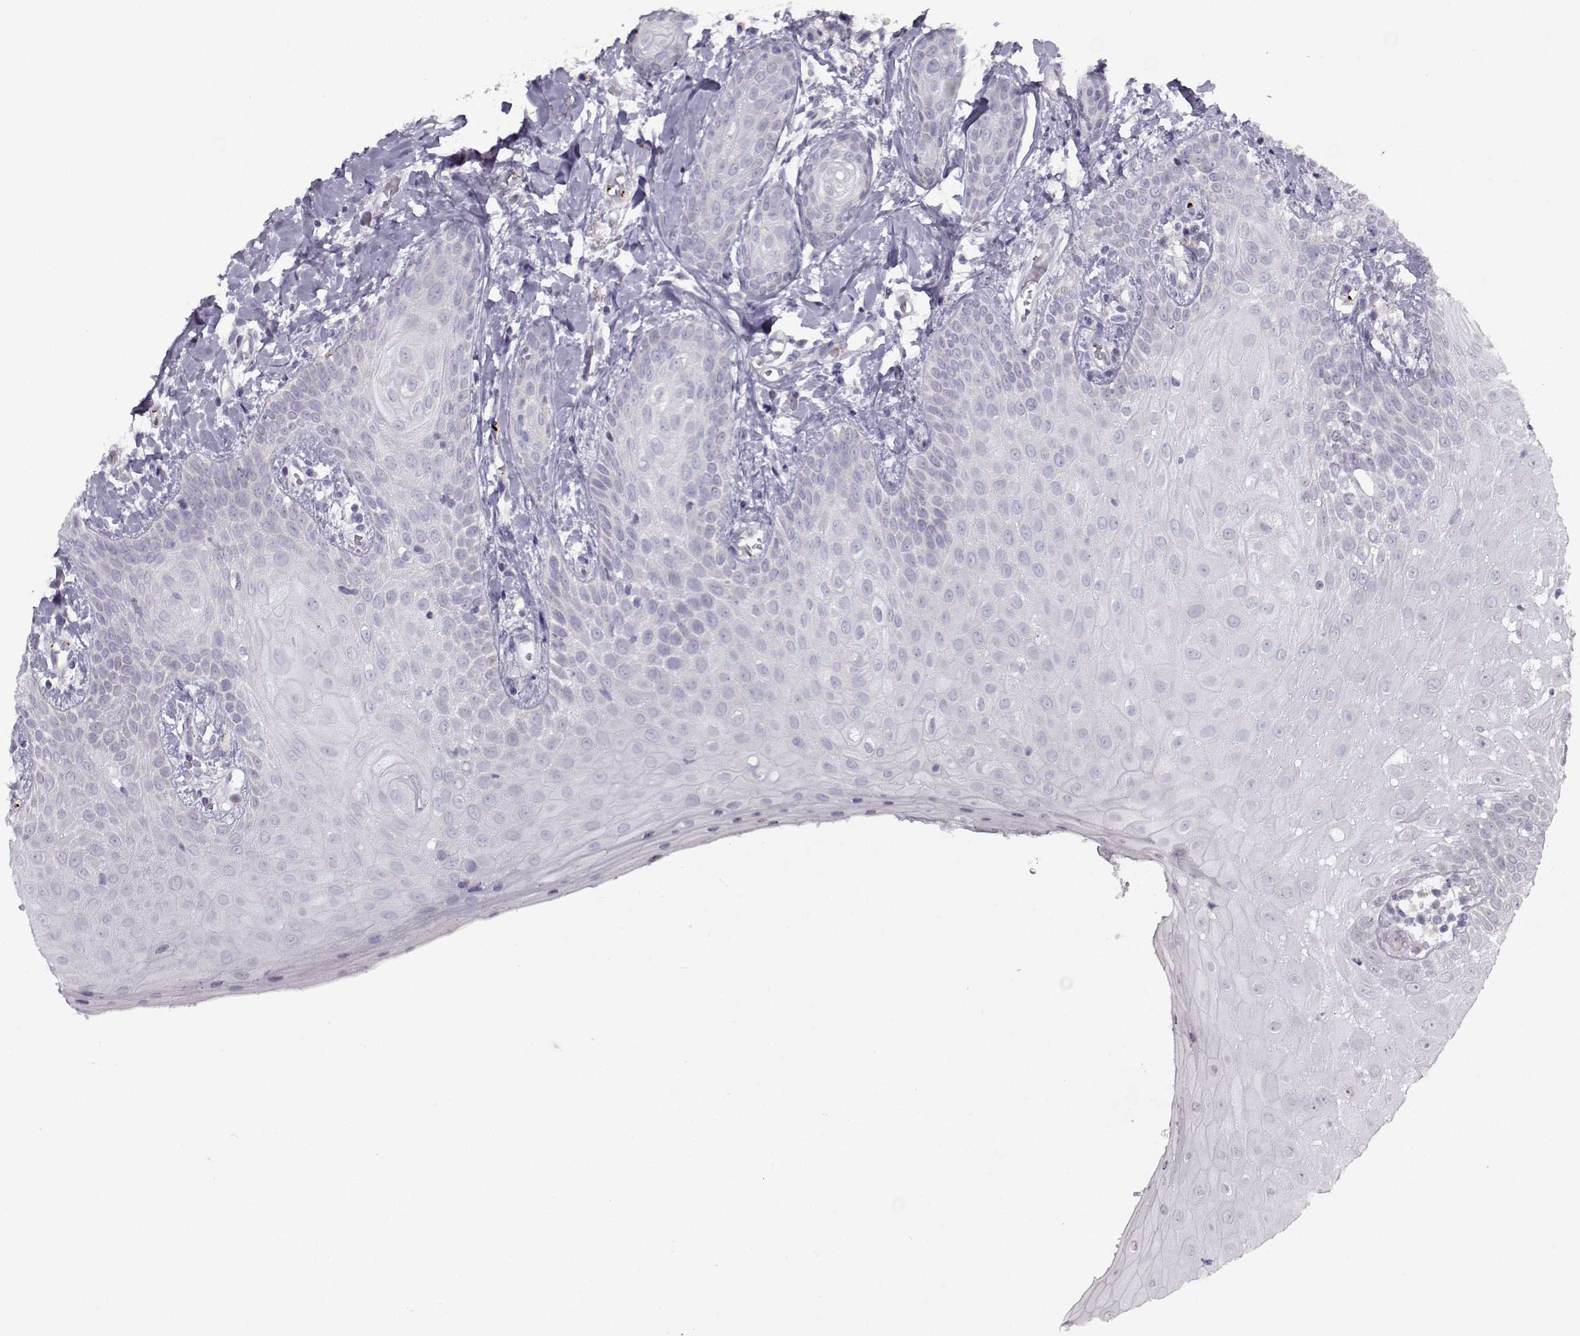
{"staining": {"intensity": "negative", "quantity": "none", "location": "none"}, "tissue": "head and neck cancer", "cell_type": "Tumor cells", "image_type": "cancer", "snomed": [{"axis": "morphology", "description": "Normal tissue, NOS"}, {"axis": "morphology", "description": "Squamous cell carcinoma, NOS"}, {"axis": "topography", "description": "Oral tissue"}, {"axis": "topography", "description": "Salivary gland"}, {"axis": "topography", "description": "Head-Neck"}], "caption": "Immunohistochemistry micrograph of human squamous cell carcinoma (head and neck) stained for a protein (brown), which demonstrates no positivity in tumor cells.", "gene": "KLF17", "patient": {"sex": "female", "age": 62}}